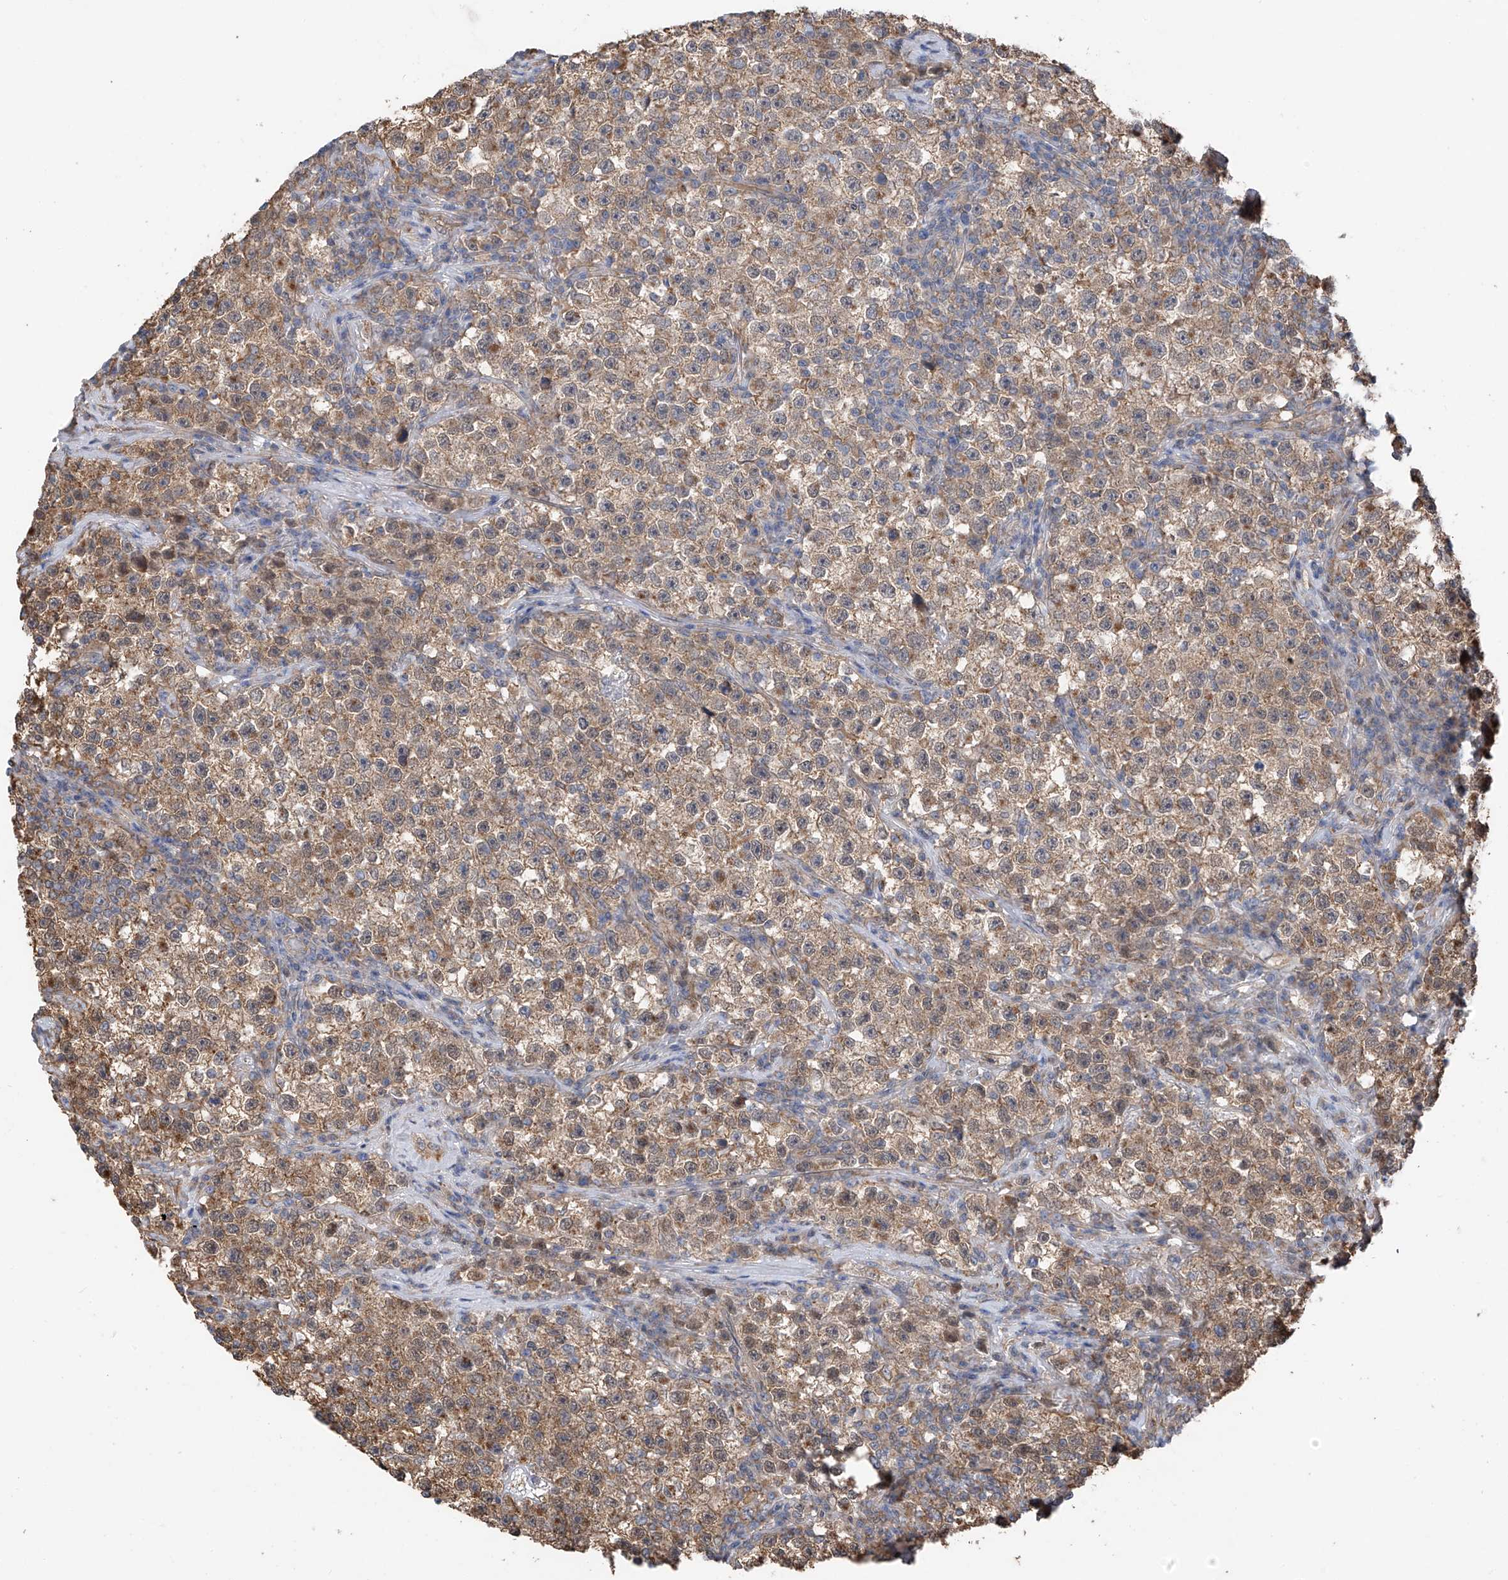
{"staining": {"intensity": "moderate", "quantity": ">75%", "location": "cytoplasmic/membranous"}, "tissue": "testis cancer", "cell_type": "Tumor cells", "image_type": "cancer", "snomed": [{"axis": "morphology", "description": "Seminoma, NOS"}, {"axis": "topography", "description": "Testis"}], "caption": "Human testis seminoma stained with a brown dye demonstrates moderate cytoplasmic/membranous positive expression in about >75% of tumor cells.", "gene": "ZNF189", "patient": {"sex": "male", "age": 22}}